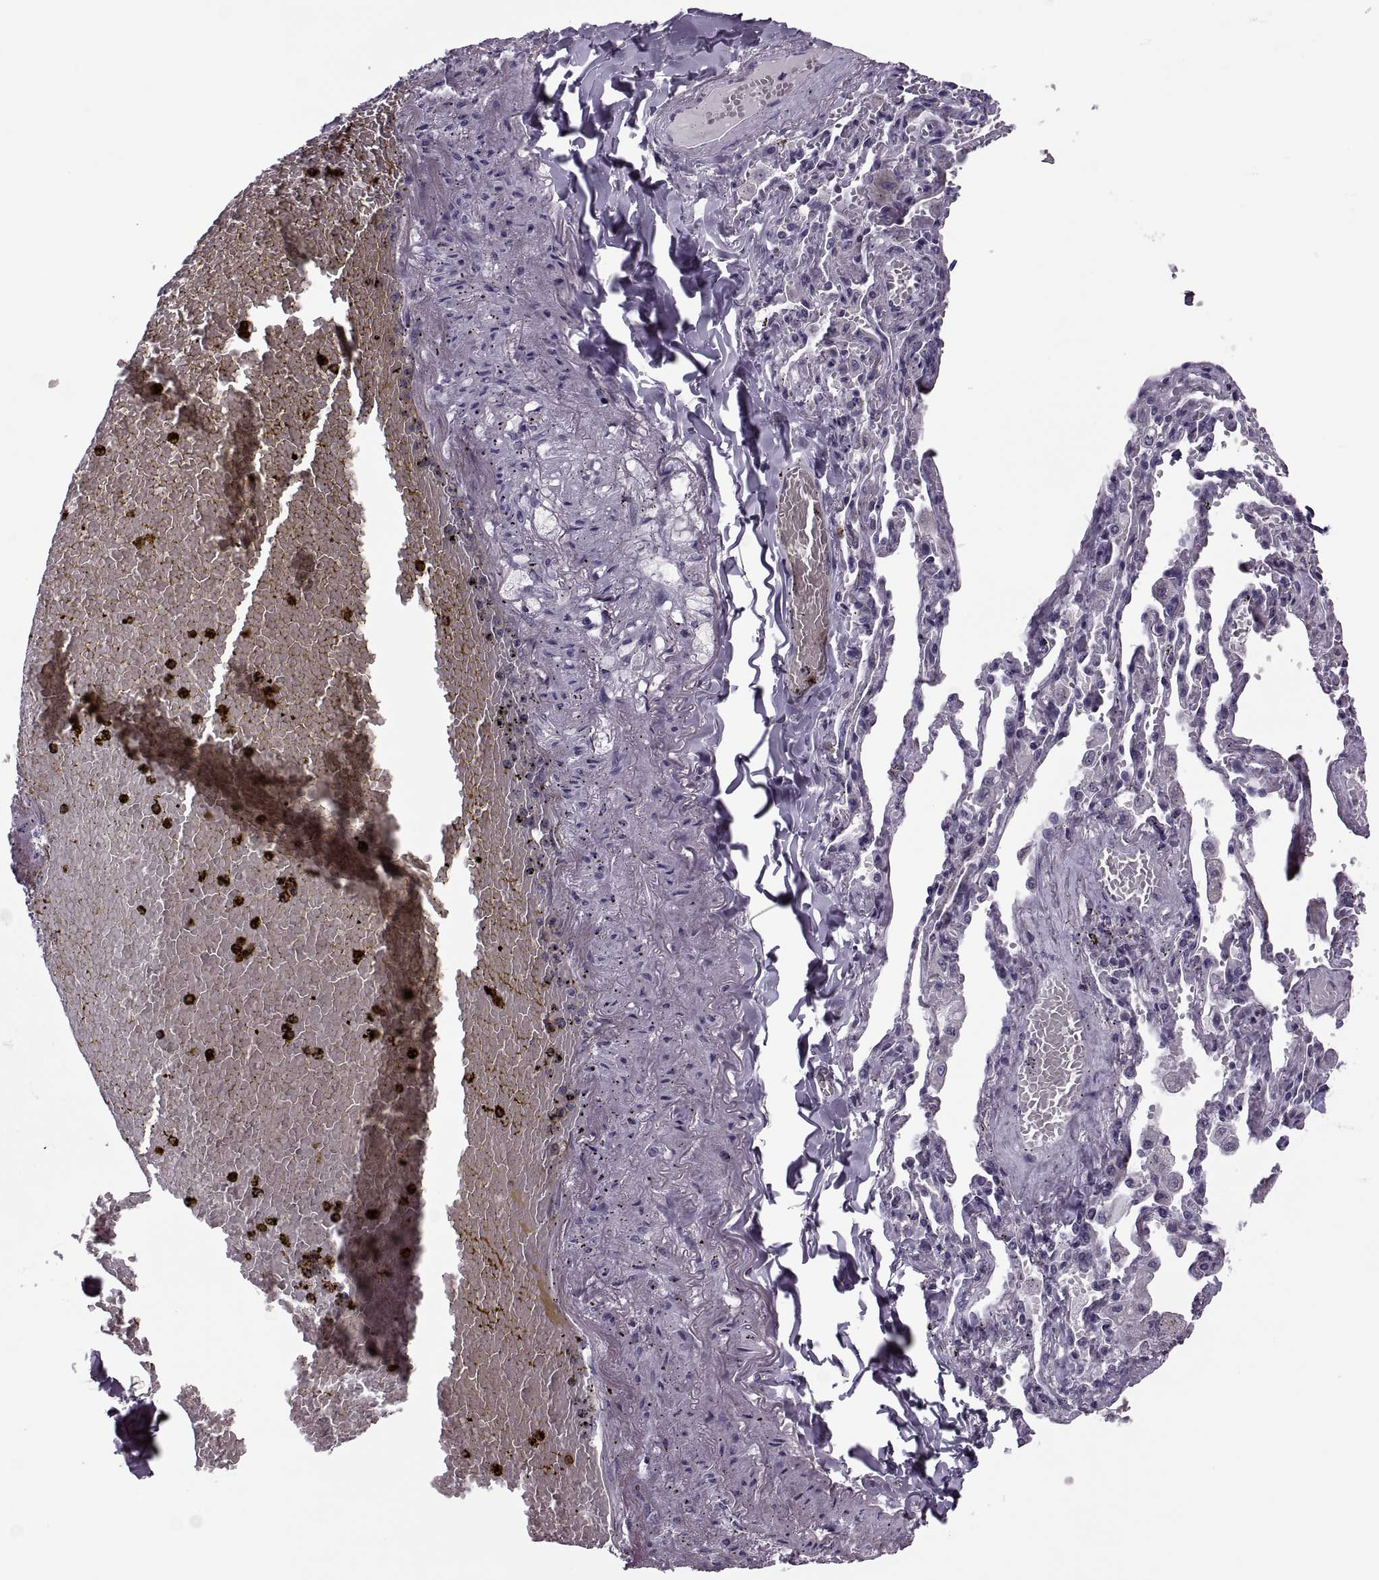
{"staining": {"intensity": "negative", "quantity": "none", "location": "none"}, "tissue": "lung cancer", "cell_type": "Tumor cells", "image_type": "cancer", "snomed": [{"axis": "morphology", "description": "Adenocarcinoma, NOS"}, {"axis": "topography", "description": "Lung"}], "caption": "An image of human lung cancer is negative for staining in tumor cells.", "gene": "PRSS54", "patient": {"sex": "male", "age": 64}}